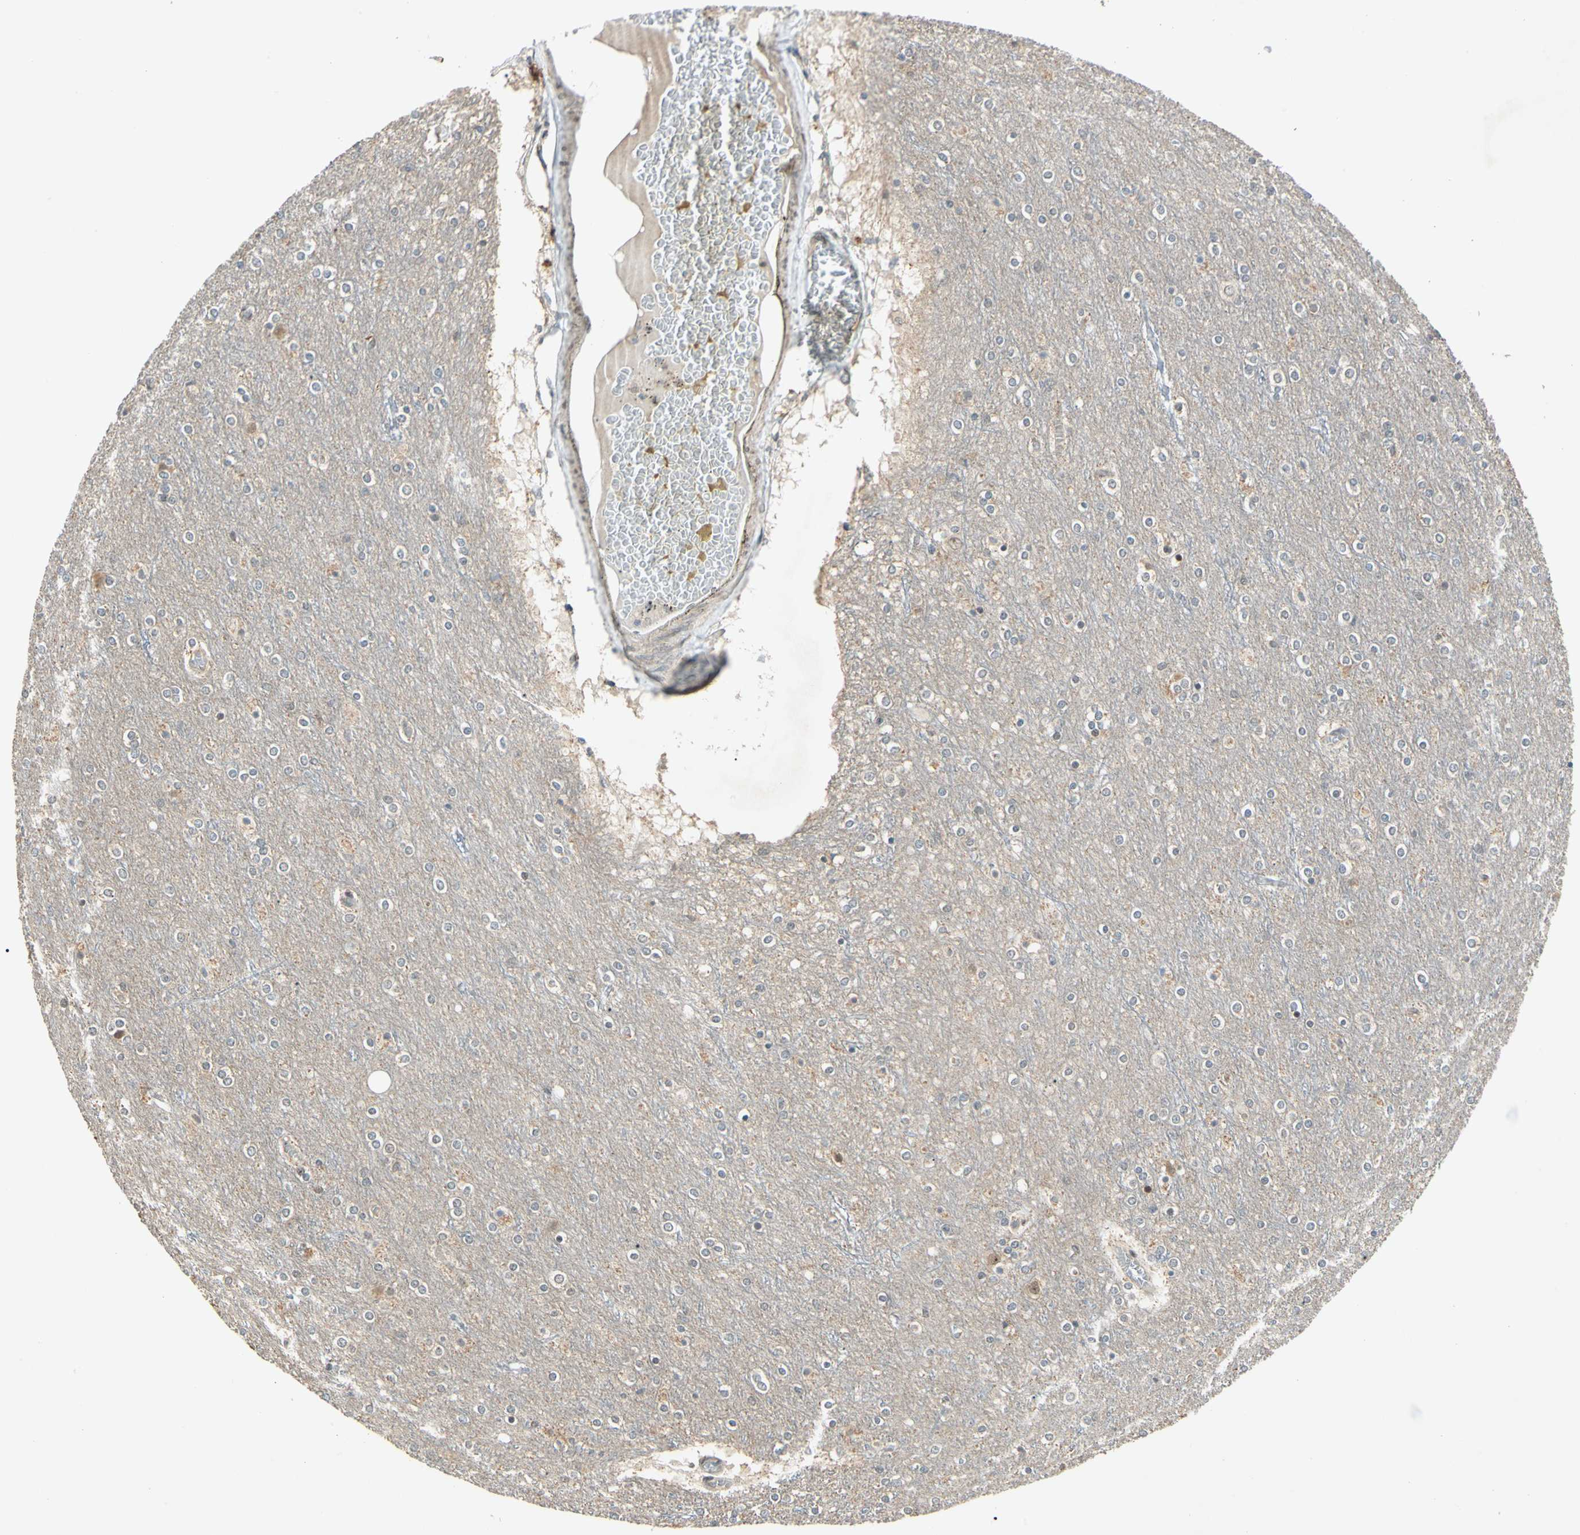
{"staining": {"intensity": "weak", "quantity": ">75%", "location": "cytoplasmic/membranous"}, "tissue": "cerebral cortex", "cell_type": "Endothelial cells", "image_type": "normal", "snomed": [{"axis": "morphology", "description": "Normal tissue, NOS"}, {"axis": "topography", "description": "Cerebral cortex"}], "caption": "The micrograph displays immunohistochemical staining of normal cerebral cortex. There is weak cytoplasmic/membranous positivity is appreciated in approximately >75% of endothelial cells. (Stains: DAB (3,3'-diaminobenzidine) in brown, nuclei in blue, Microscopy: brightfield microscopy at high magnification).", "gene": "ZSCAN12", "patient": {"sex": "female", "age": 54}}